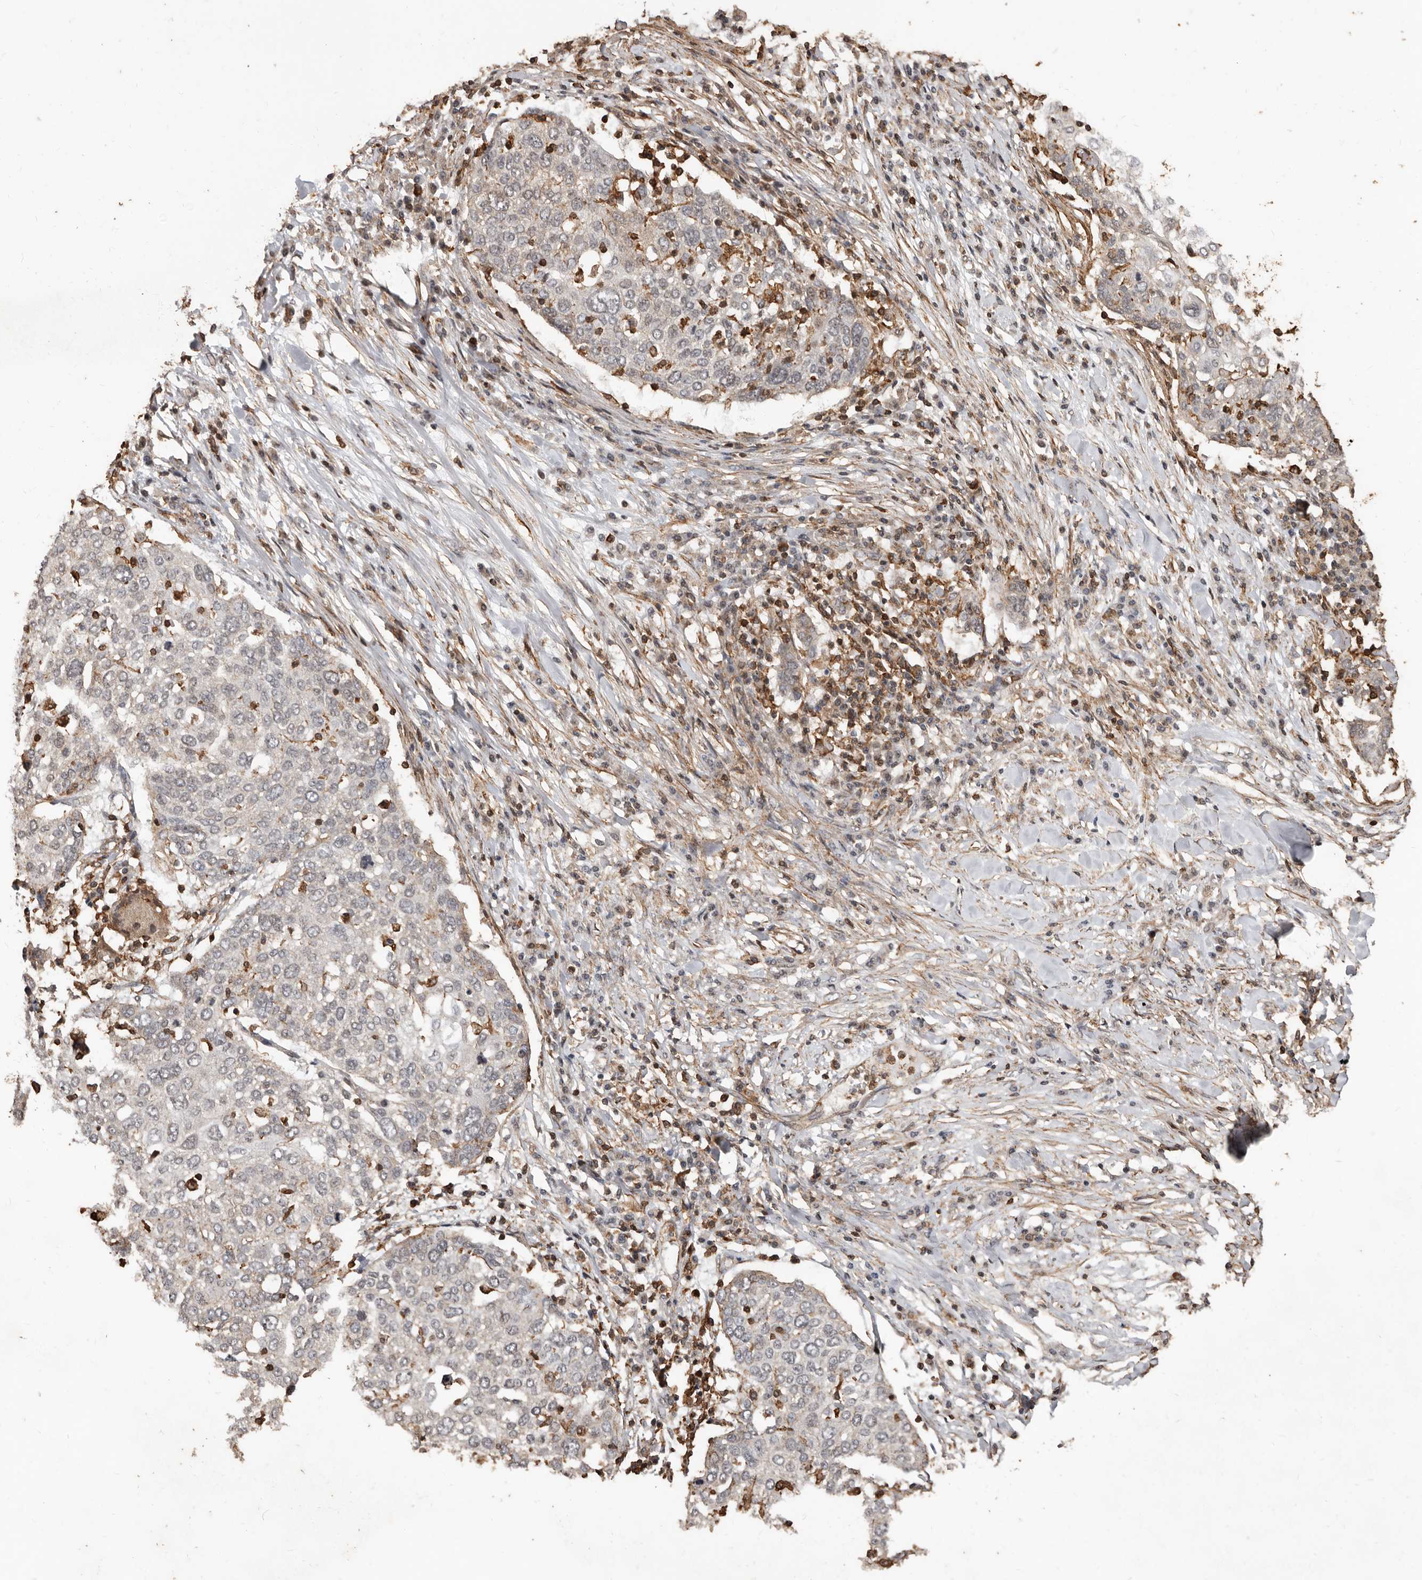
{"staining": {"intensity": "negative", "quantity": "none", "location": "none"}, "tissue": "lung cancer", "cell_type": "Tumor cells", "image_type": "cancer", "snomed": [{"axis": "morphology", "description": "Squamous cell carcinoma, NOS"}, {"axis": "topography", "description": "Lung"}], "caption": "High power microscopy image of an immunohistochemistry (IHC) image of lung squamous cell carcinoma, revealing no significant staining in tumor cells. Nuclei are stained in blue.", "gene": "GSK3A", "patient": {"sex": "male", "age": 65}}